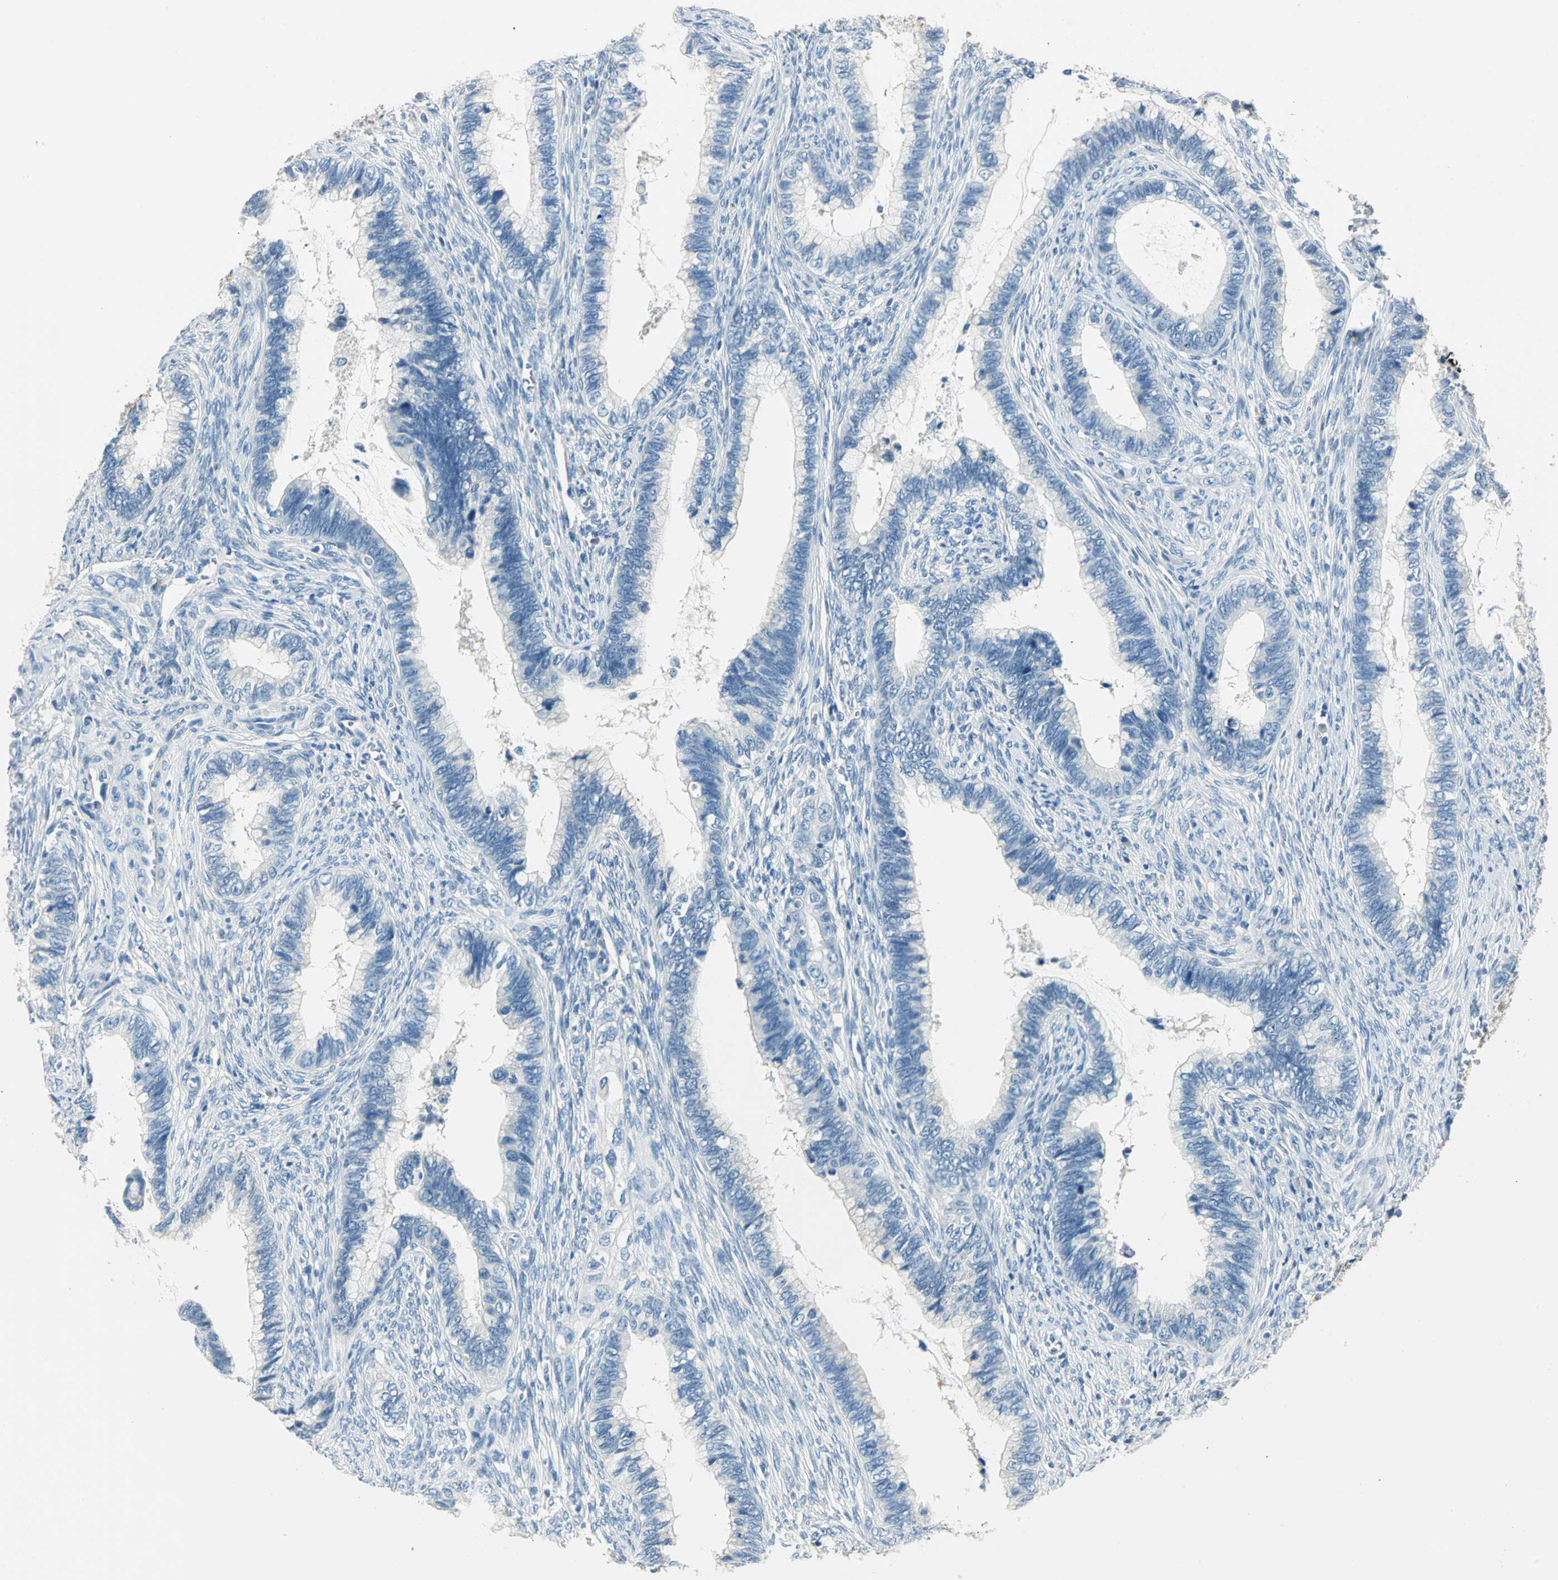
{"staining": {"intensity": "negative", "quantity": "none", "location": "none"}, "tissue": "cervical cancer", "cell_type": "Tumor cells", "image_type": "cancer", "snomed": [{"axis": "morphology", "description": "Adenocarcinoma, NOS"}, {"axis": "topography", "description": "Cervix"}], "caption": "This is an immunohistochemistry histopathology image of human adenocarcinoma (cervical). There is no expression in tumor cells.", "gene": "UCHL1", "patient": {"sex": "female", "age": 44}}